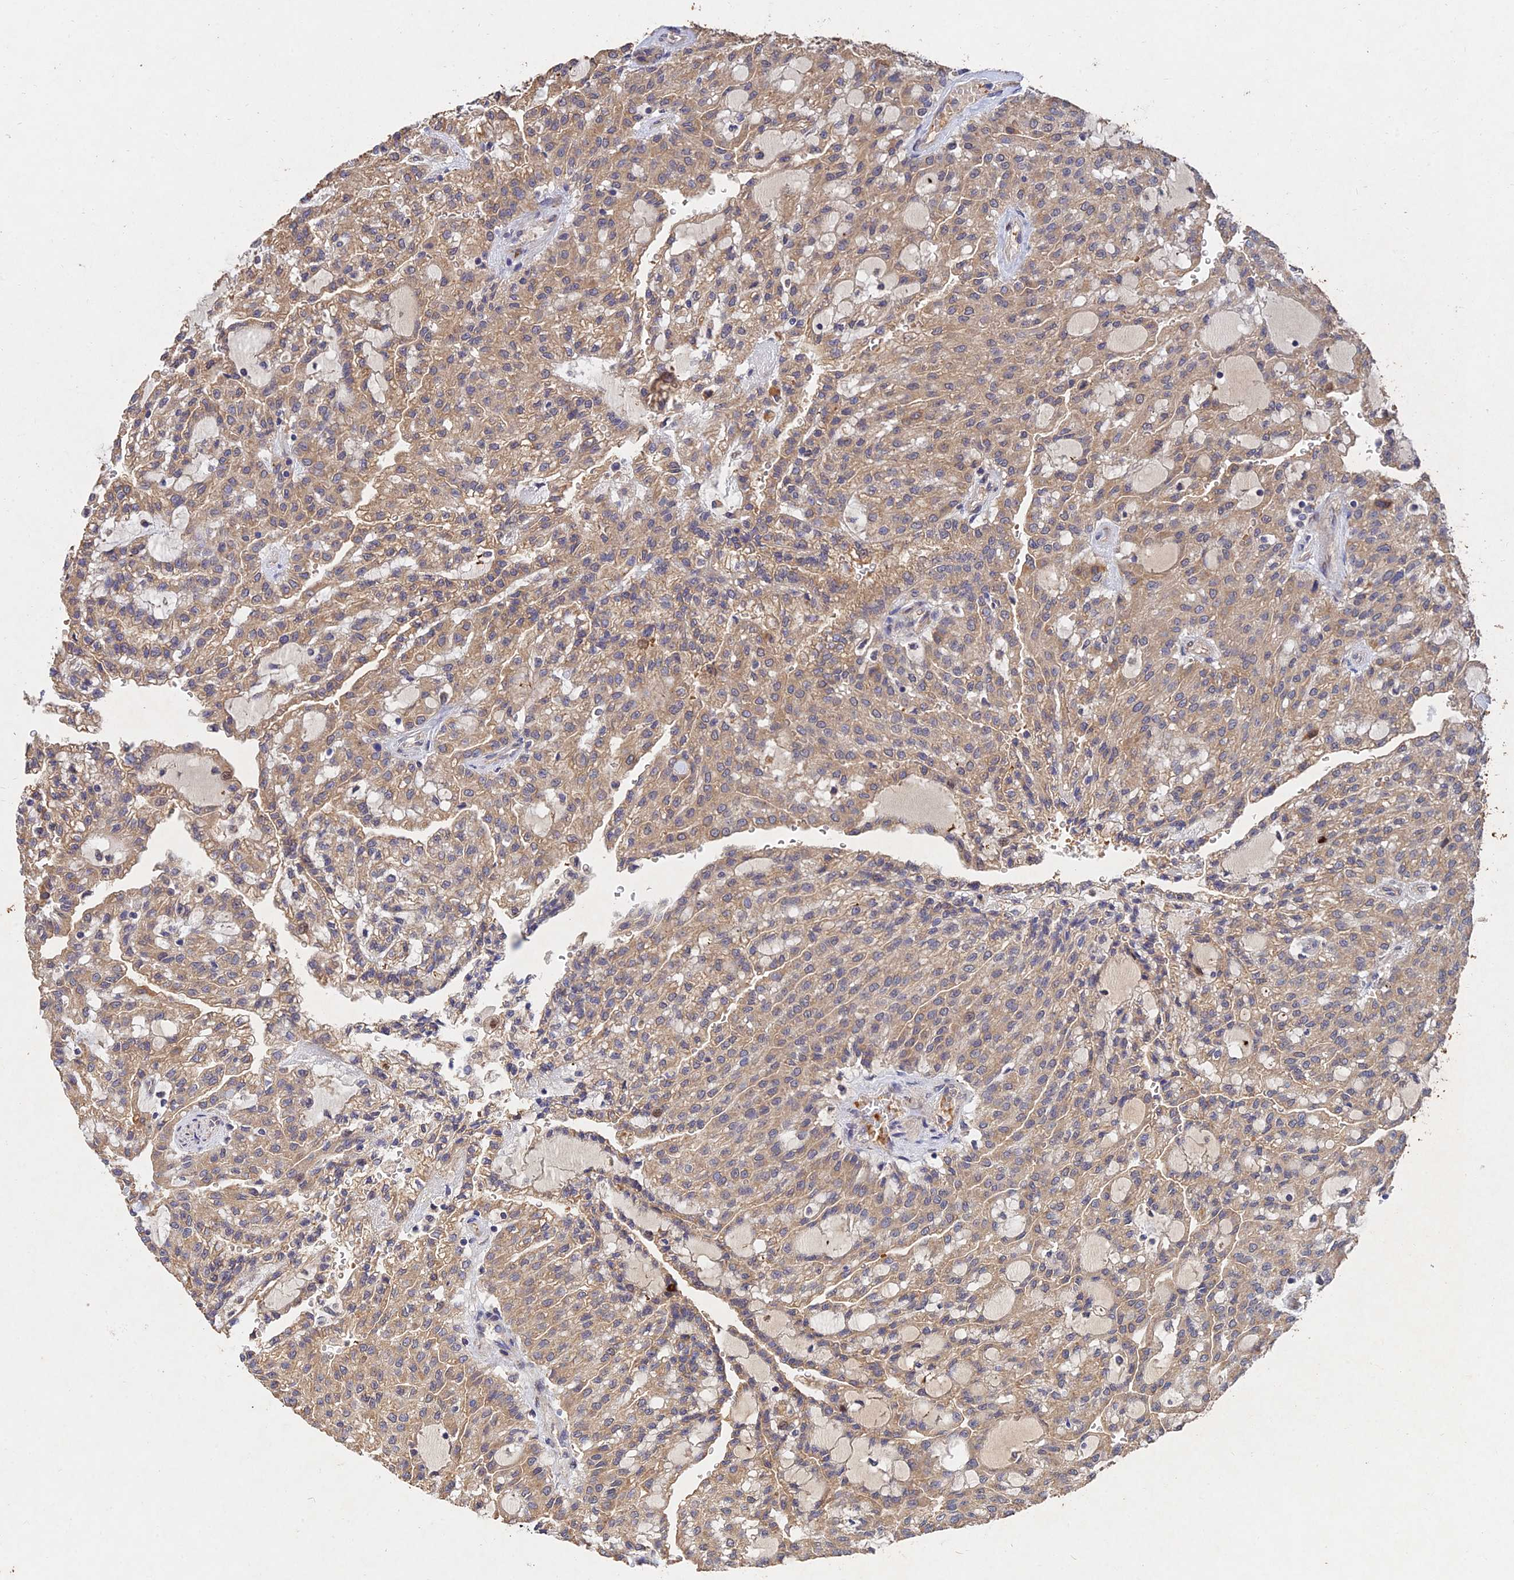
{"staining": {"intensity": "moderate", "quantity": ">75%", "location": "cytoplasmic/membranous"}, "tissue": "renal cancer", "cell_type": "Tumor cells", "image_type": "cancer", "snomed": [{"axis": "morphology", "description": "Adenocarcinoma, NOS"}, {"axis": "topography", "description": "Kidney"}], "caption": "Immunohistochemical staining of renal adenocarcinoma exhibits medium levels of moderate cytoplasmic/membranous positivity in about >75% of tumor cells. The staining is performed using DAB (3,3'-diaminobenzidine) brown chromogen to label protein expression. The nuclei are counter-stained blue using hematoxylin.", "gene": "SLC38A11", "patient": {"sex": "male", "age": 63}}